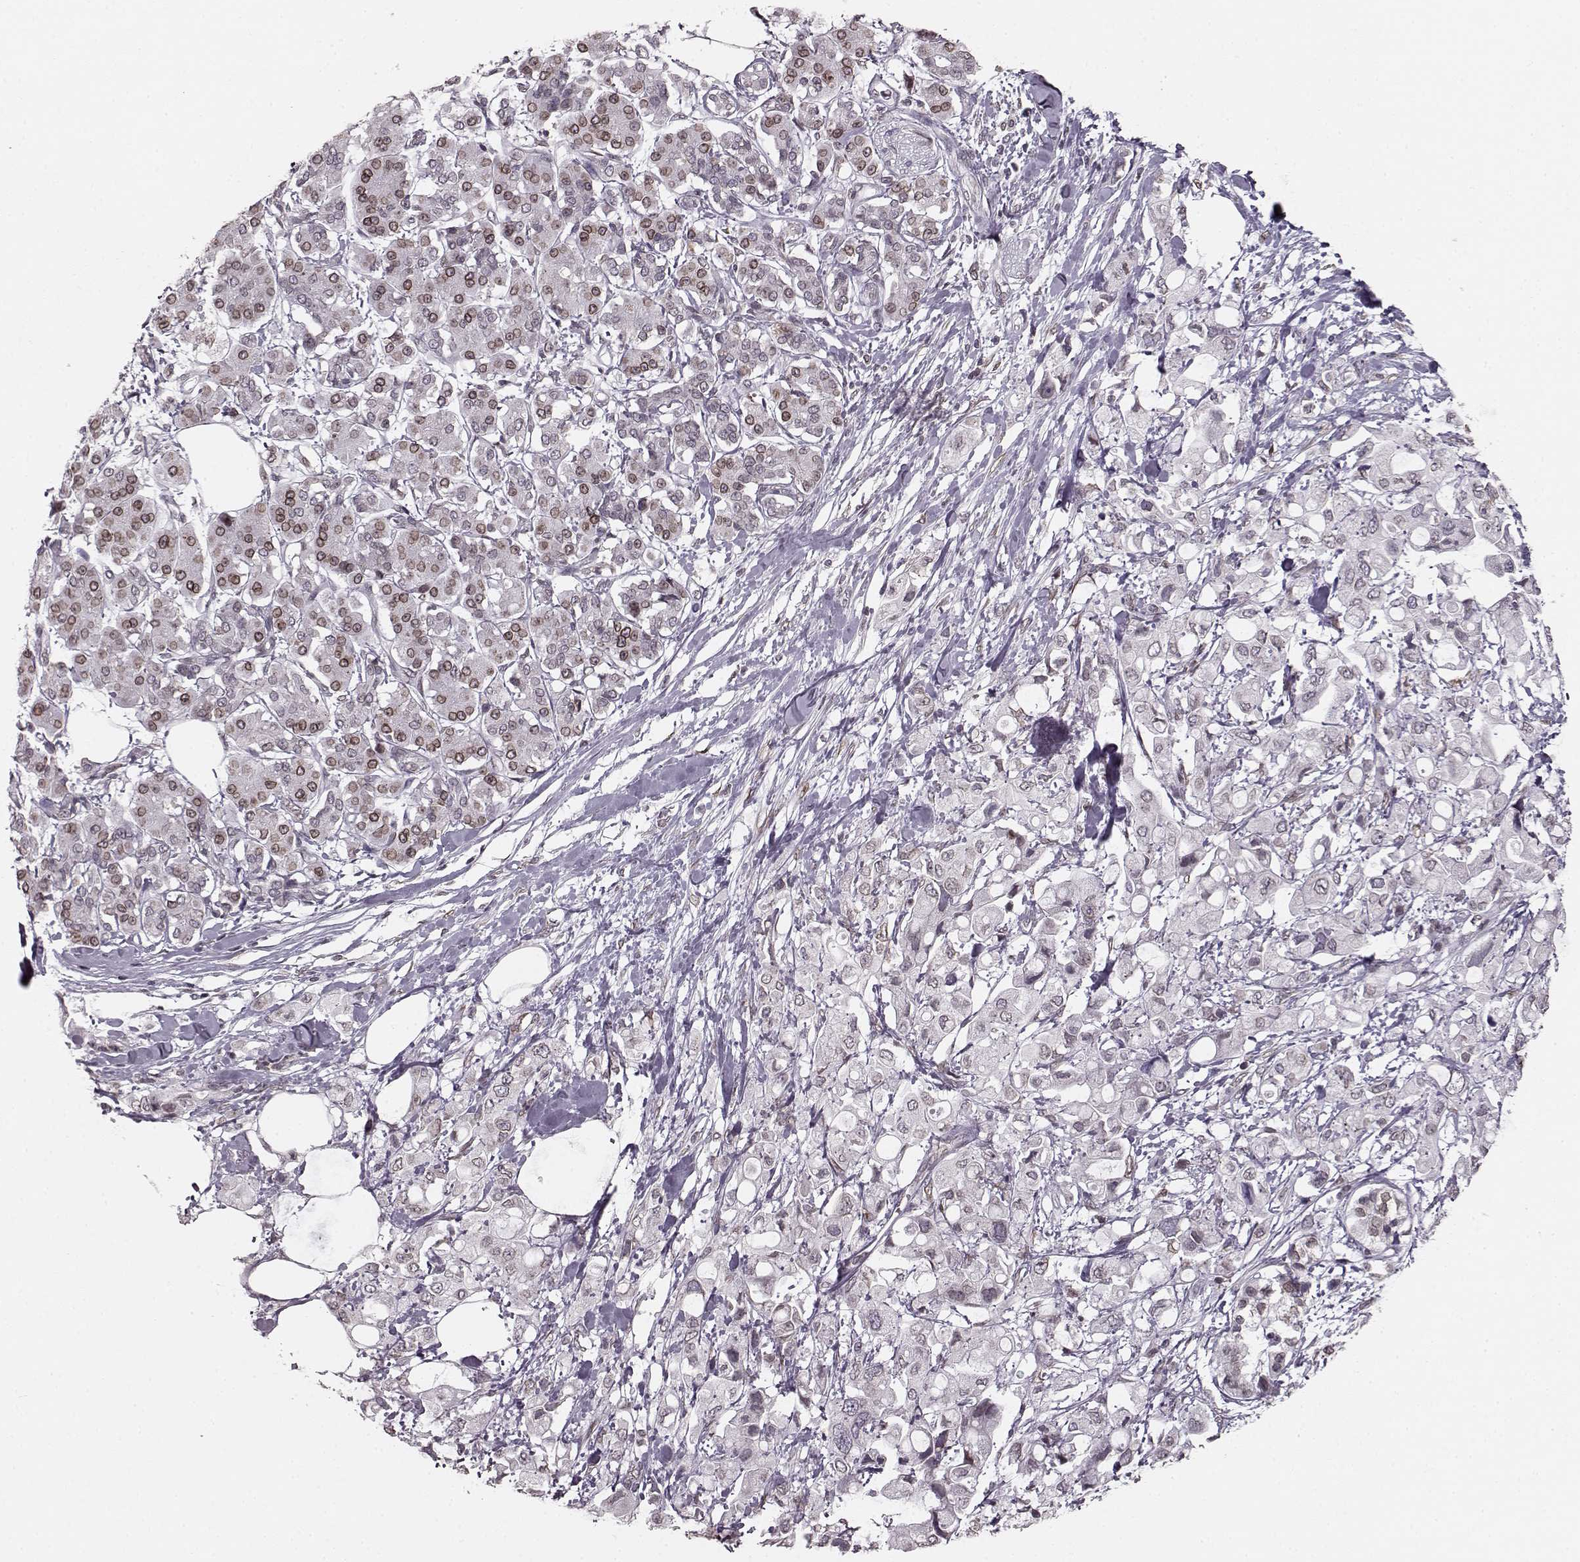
{"staining": {"intensity": "moderate", "quantity": "25%-75%", "location": "cytoplasmic/membranous,nuclear"}, "tissue": "pancreatic cancer", "cell_type": "Tumor cells", "image_type": "cancer", "snomed": [{"axis": "morphology", "description": "Adenocarcinoma, NOS"}, {"axis": "topography", "description": "Pancreas"}], "caption": "Immunohistochemistry (IHC) micrograph of pancreatic cancer (adenocarcinoma) stained for a protein (brown), which exhibits medium levels of moderate cytoplasmic/membranous and nuclear expression in about 25%-75% of tumor cells.", "gene": "DCAF12", "patient": {"sex": "female", "age": 56}}